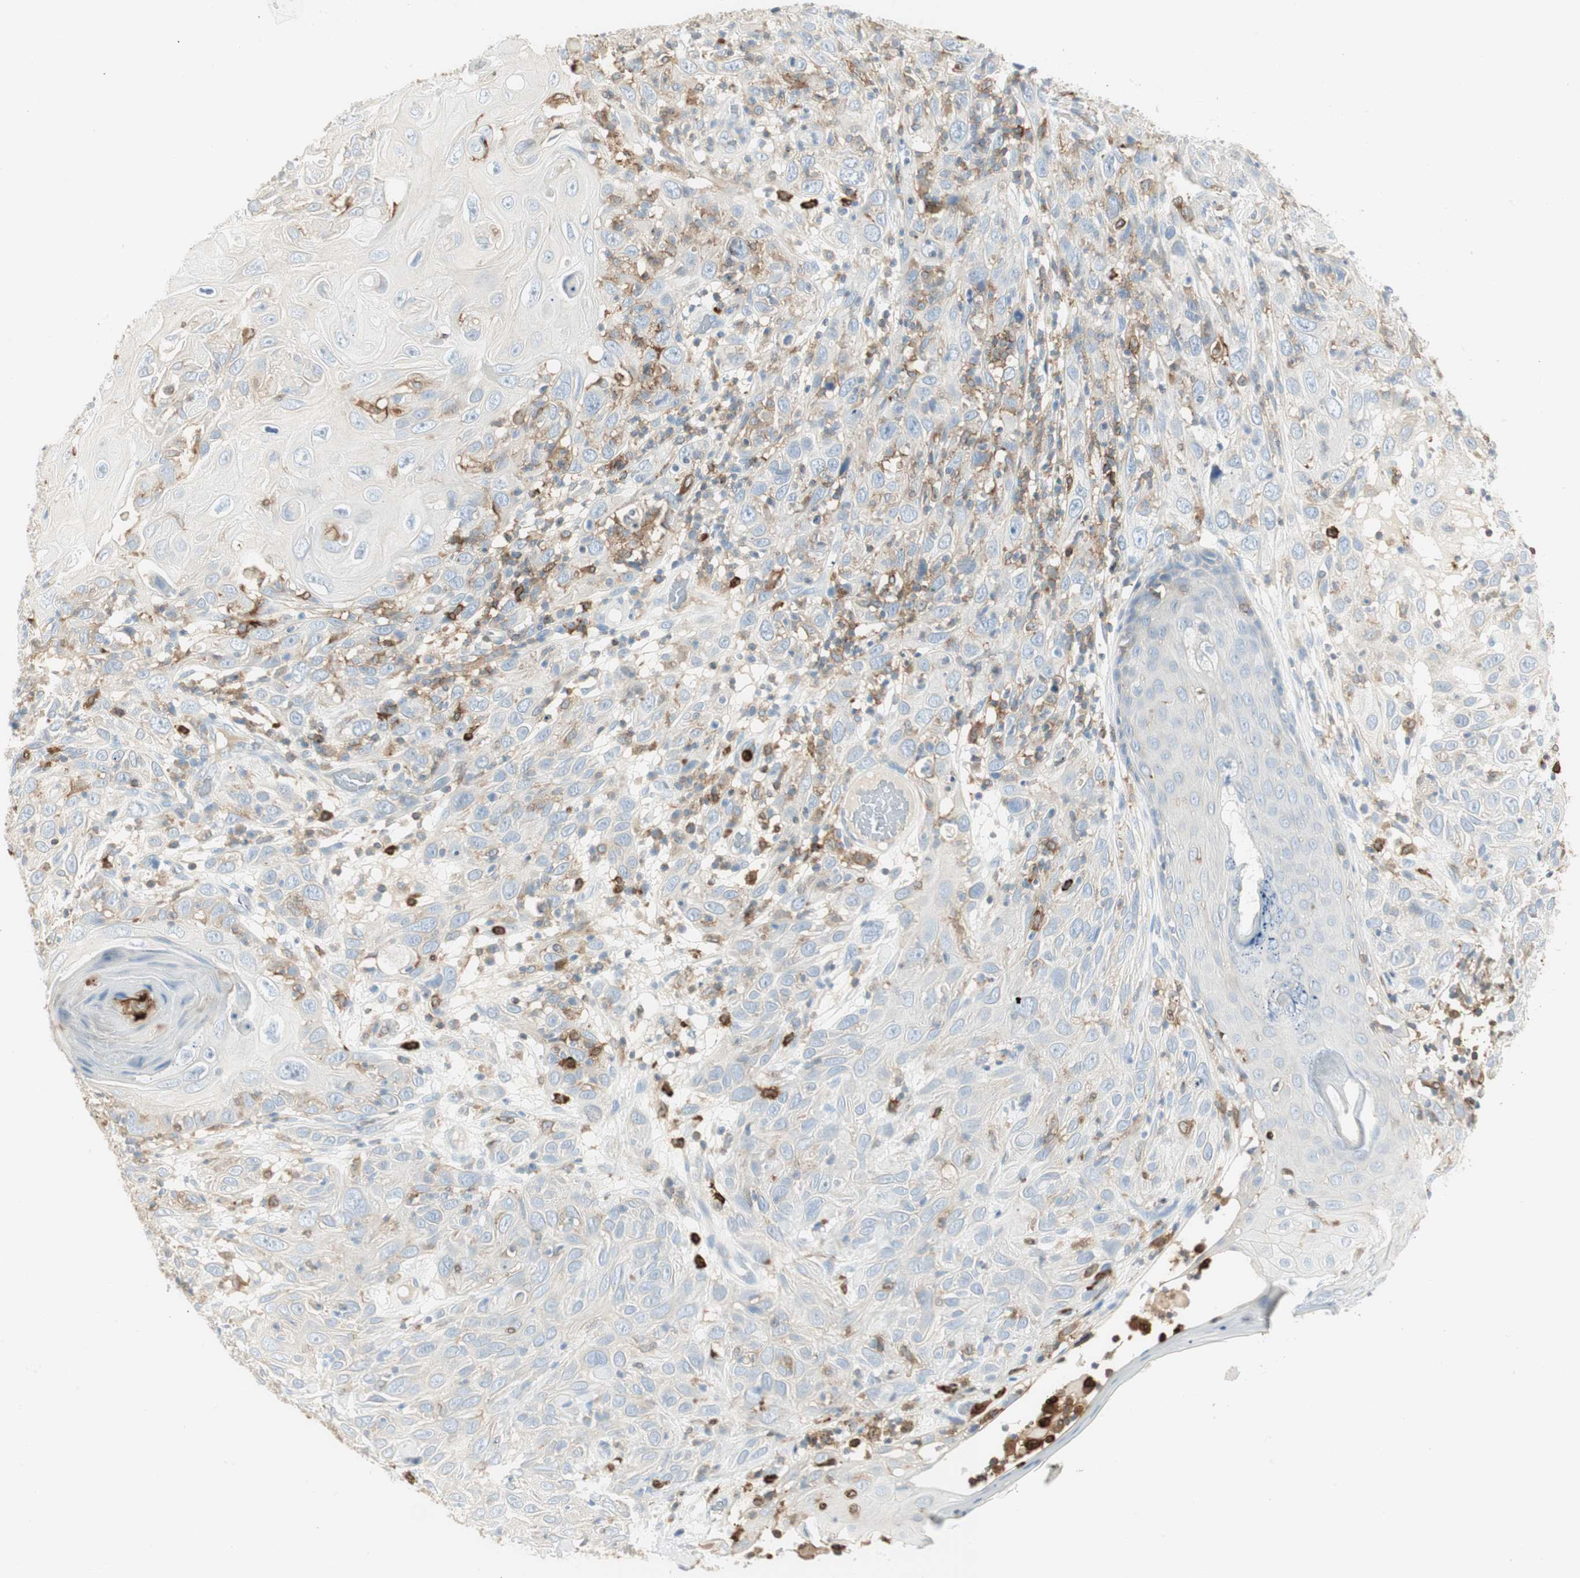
{"staining": {"intensity": "negative", "quantity": "none", "location": "none"}, "tissue": "skin cancer", "cell_type": "Tumor cells", "image_type": "cancer", "snomed": [{"axis": "morphology", "description": "Squamous cell carcinoma, NOS"}, {"axis": "topography", "description": "Skin"}], "caption": "An IHC photomicrograph of skin cancer is shown. There is no staining in tumor cells of skin cancer. Nuclei are stained in blue.", "gene": "ITGB2", "patient": {"sex": "female", "age": 88}}